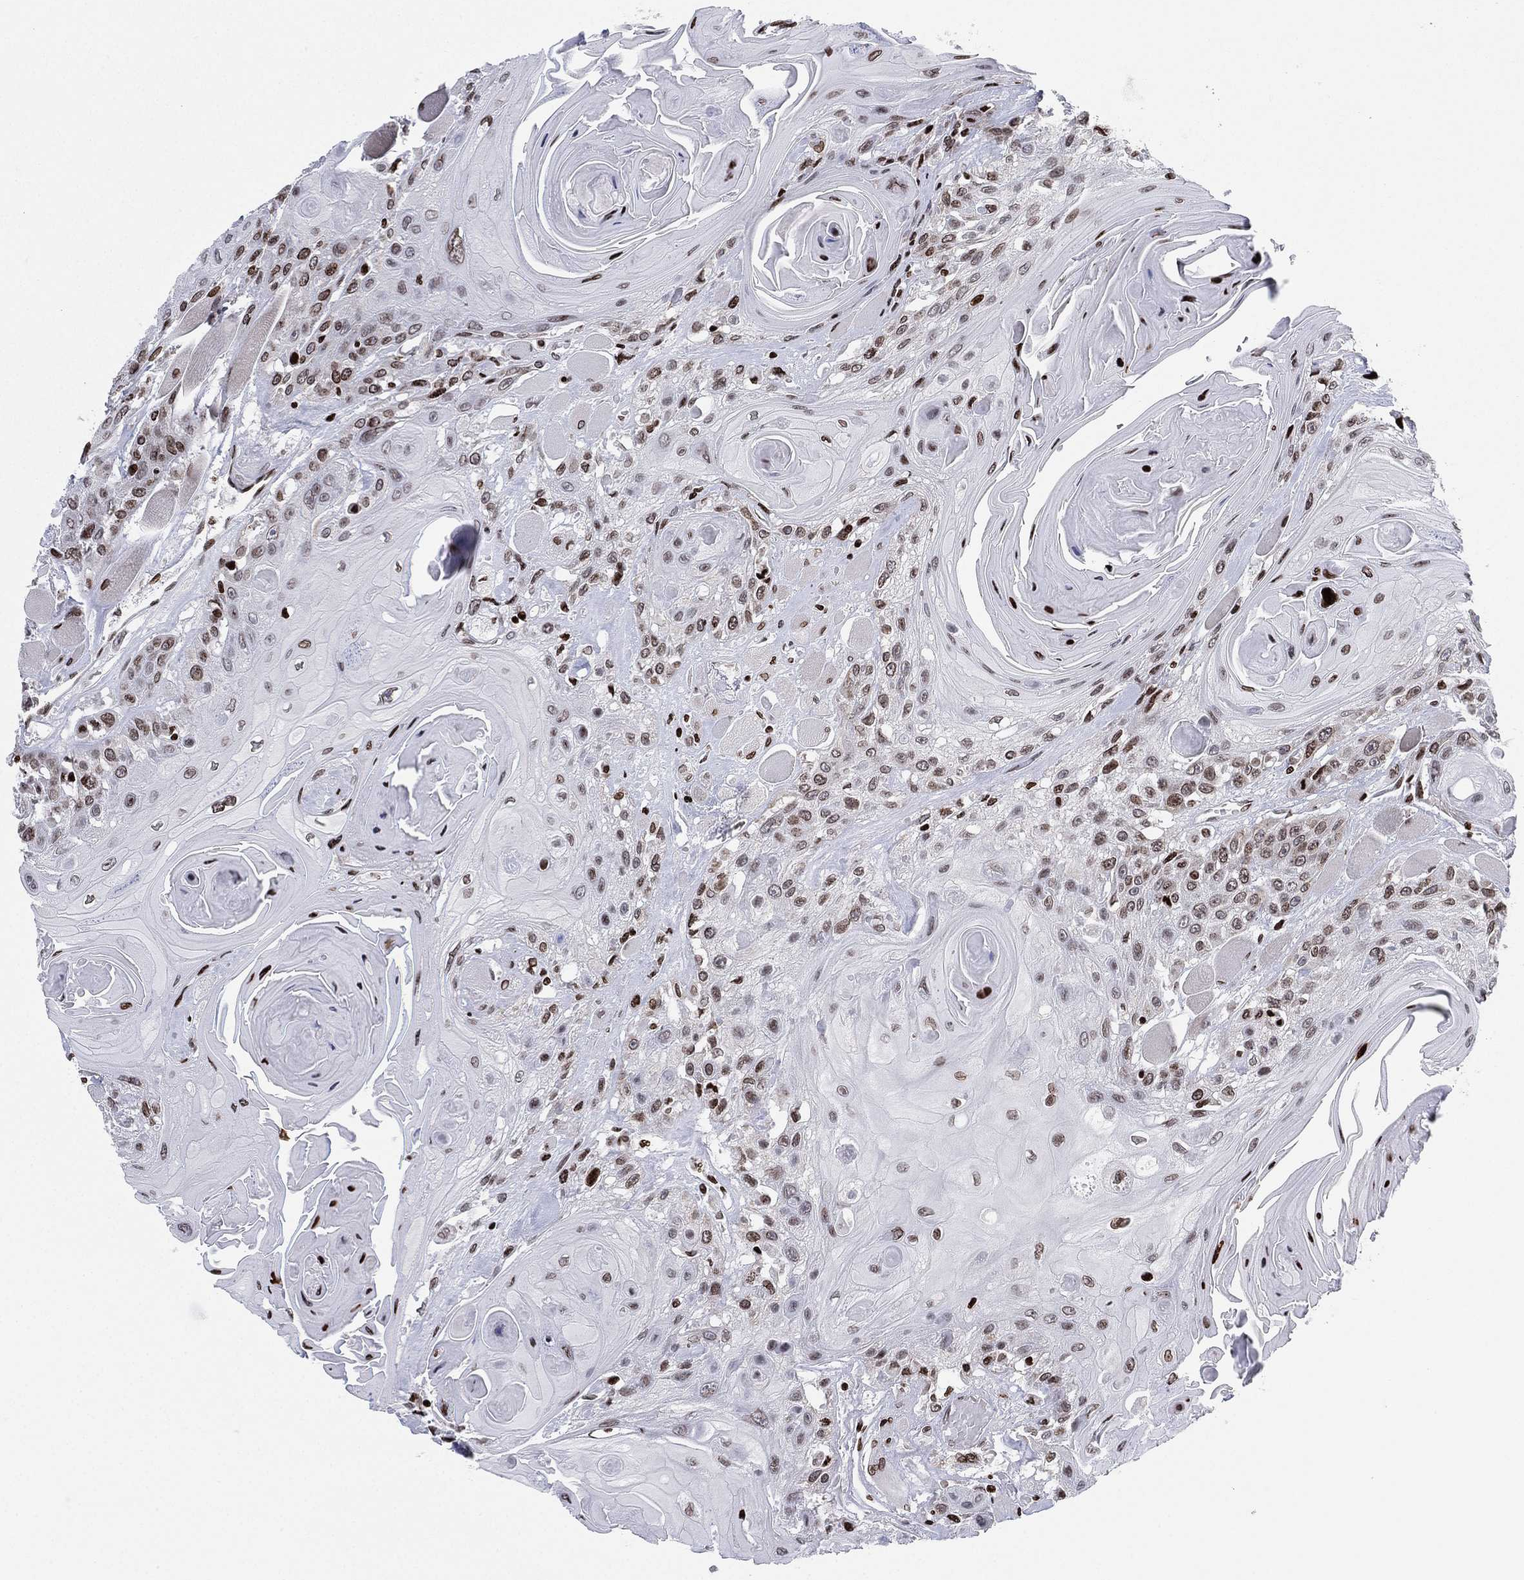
{"staining": {"intensity": "moderate", "quantity": "25%-75%", "location": "nuclear"}, "tissue": "head and neck cancer", "cell_type": "Tumor cells", "image_type": "cancer", "snomed": [{"axis": "morphology", "description": "Squamous cell carcinoma, NOS"}, {"axis": "topography", "description": "Head-Neck"}], "caption": "Head and neck squamous cell carcinoma tissue exhibits moderate nuclear staining in approximately 25%-75% of tumor cells", "gene": "MFSD14A", "patient": {"sex": "female", "age": 59}}